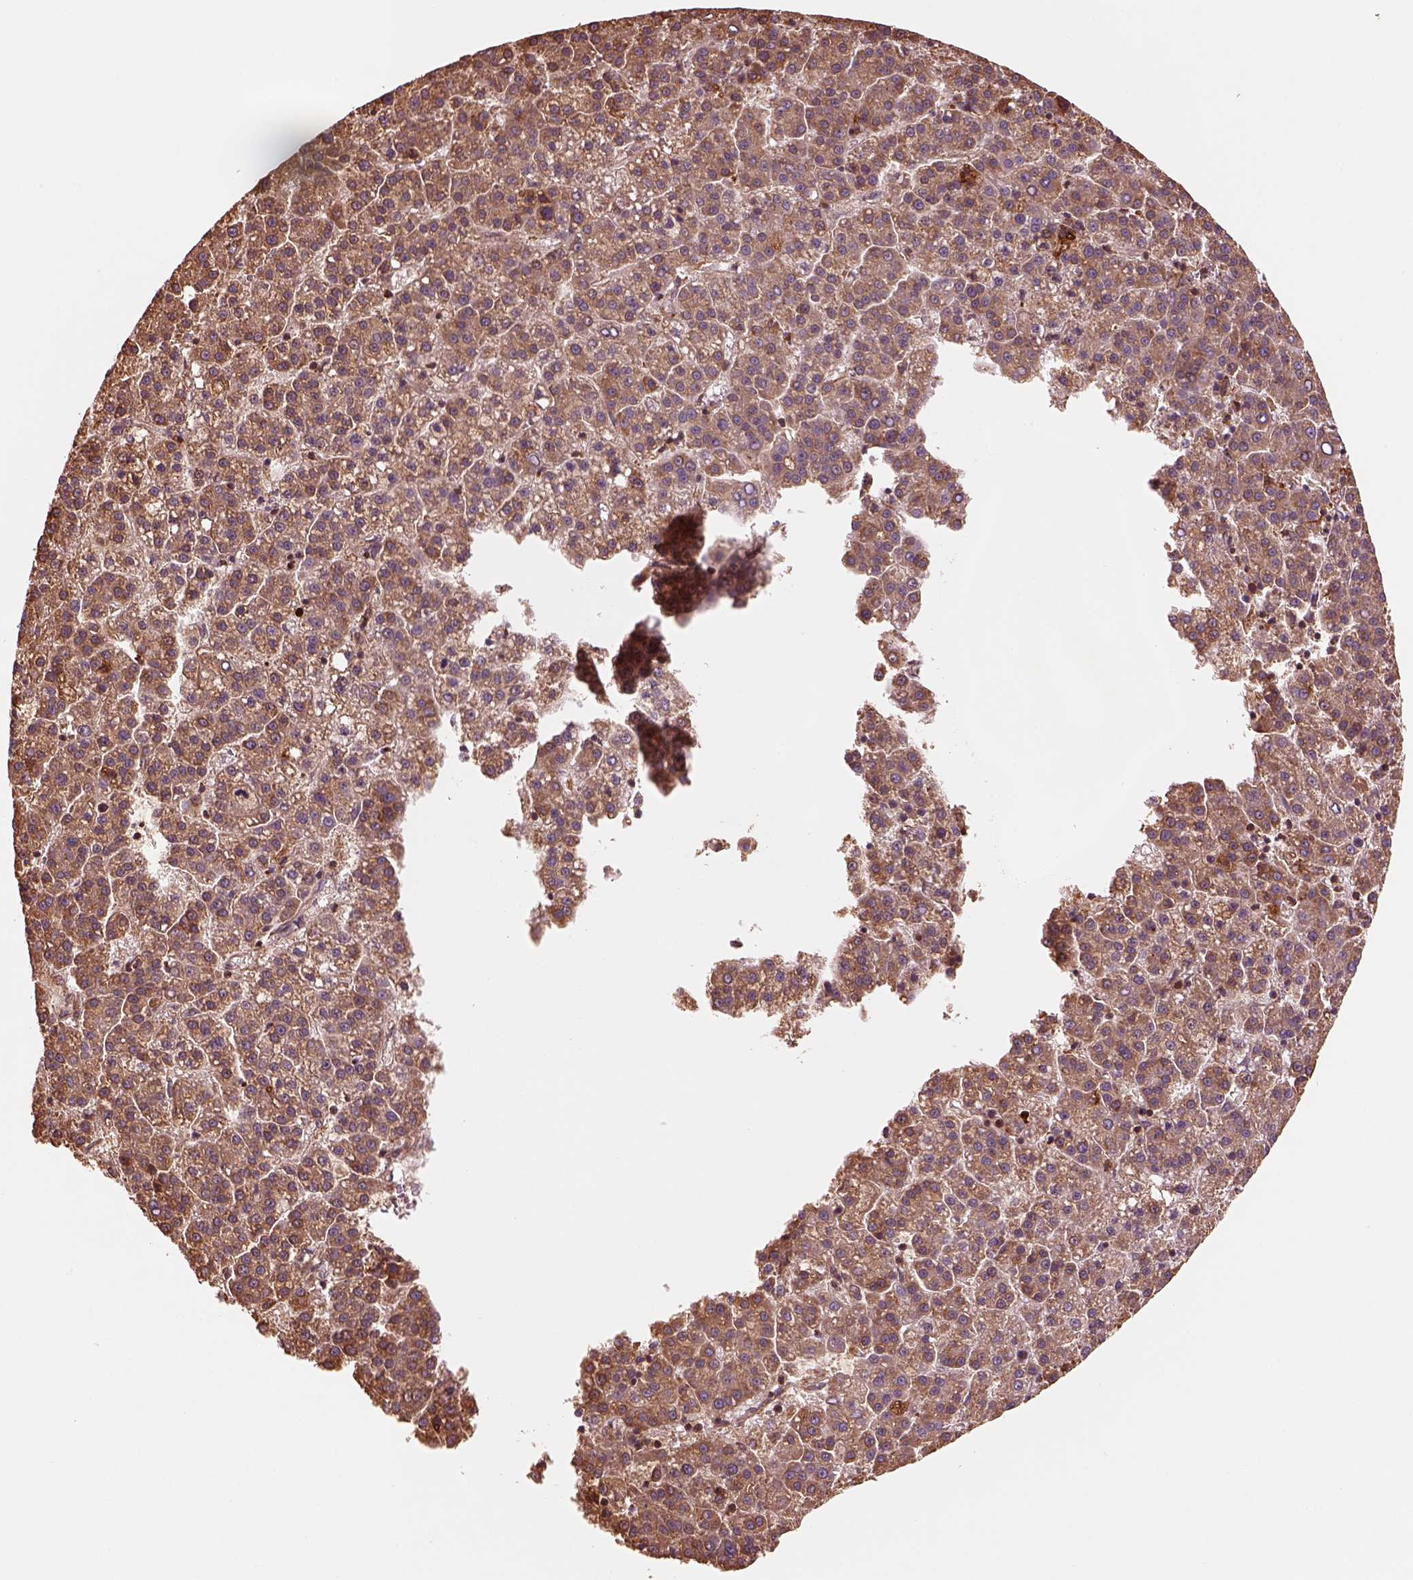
{"staining": {"intensity": "moderate", "quantity": ">75%", "location": "cytoplasmic/membranous"}, "tissue": "liver cancer", "cell_type": "Tumor cells", "image_type": "cancer", "snomed": [{"axis": "morphology", "description": "Carcinoma, Hepatocellular, NOS"}, {"axis": "topography", "description": "Liver"}], "caption": "Immunohistochemistry image of human liver cancer stained for a protein (brown), which reveals medium levels of moderate cytoplasmic/membranous positivity in about >75% of tumor cells.", "gene": "ASCC2", "patient": {"sex": "female", "age": 58}}